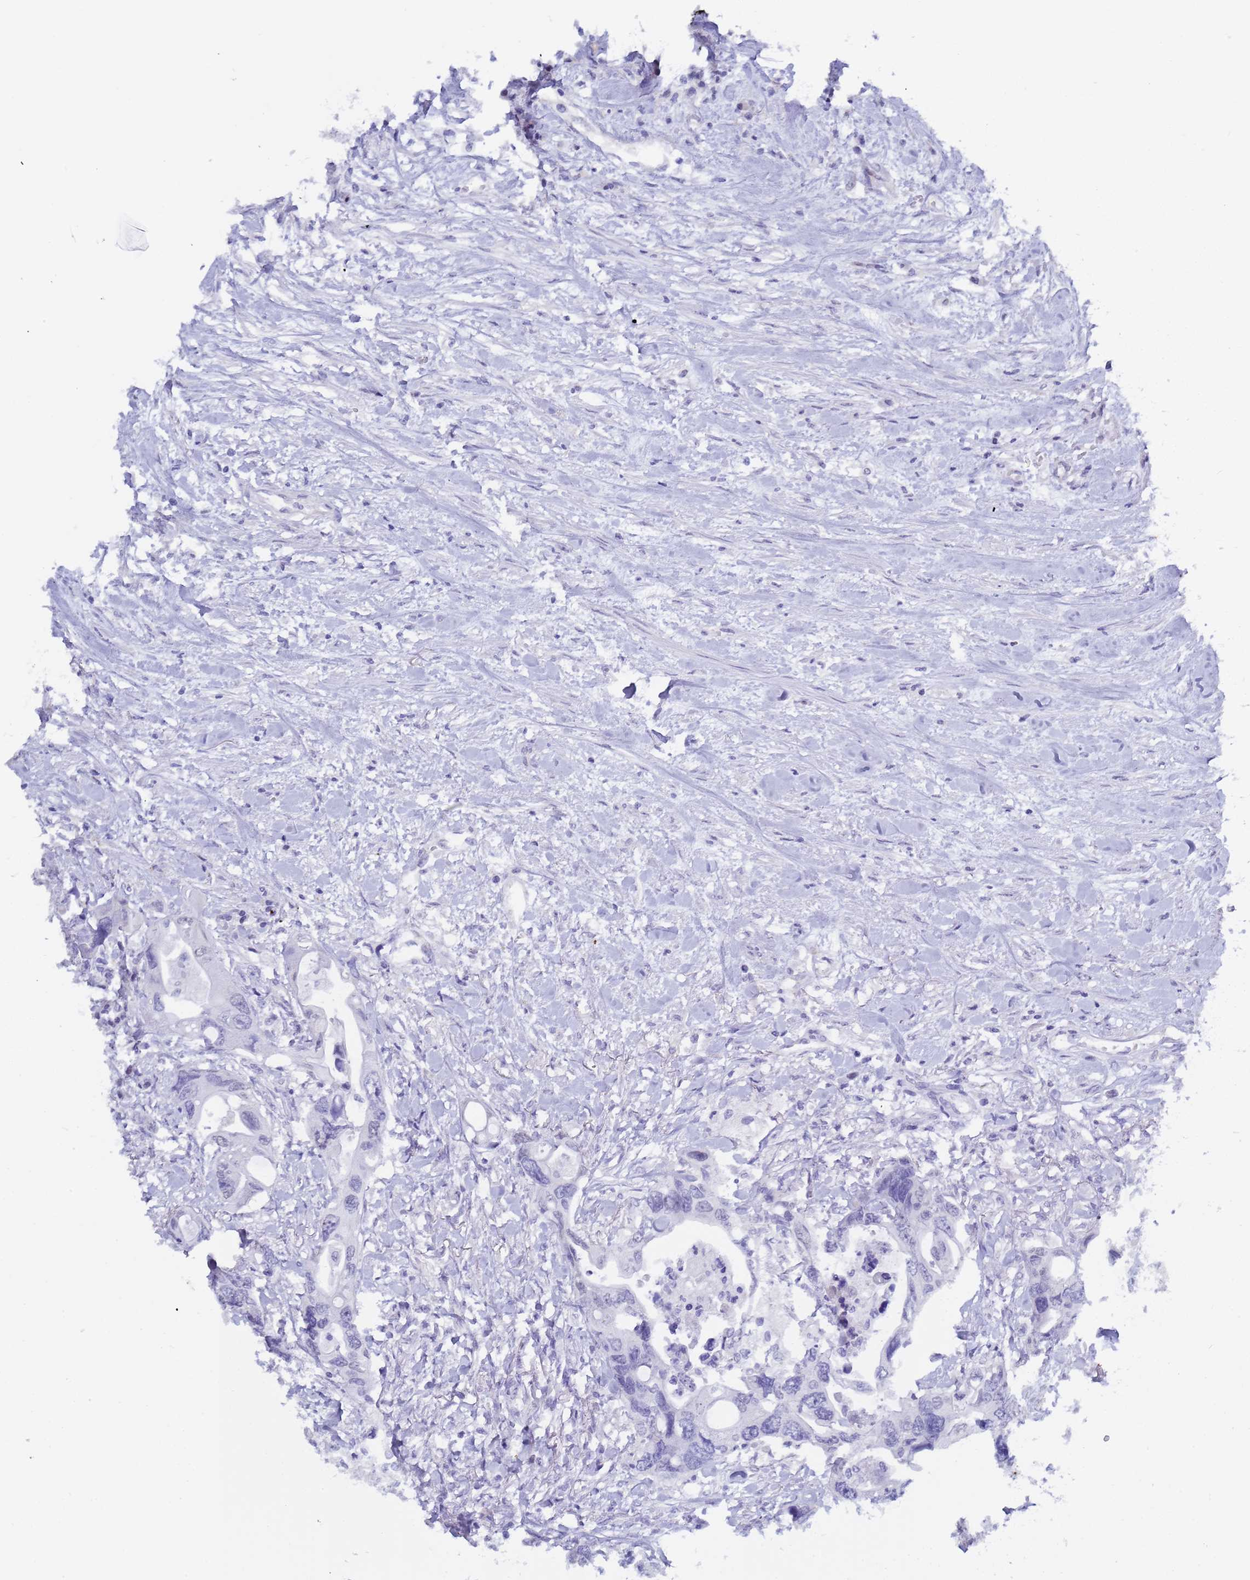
{"staining": {"intensity": "negative", "quantity": "none", "location": "none"}, "tissue": "colorectal cancer", "cell_type": "Tumor cells", "image_type": "cancer", "snomed": [{"axis": "morphology", "description": "Adenocarcinoma, NOS"}, {"axis": "topography", "description": "Rectum"}], "caption": "Immunohistochemistry micrograph of neoplastic tissue: colorectal cancer stained with DAB exhibits no significant protein positivity in tumor cells.", "gene": "CTRC", "patient": {"sex": "male", "age": 57}}